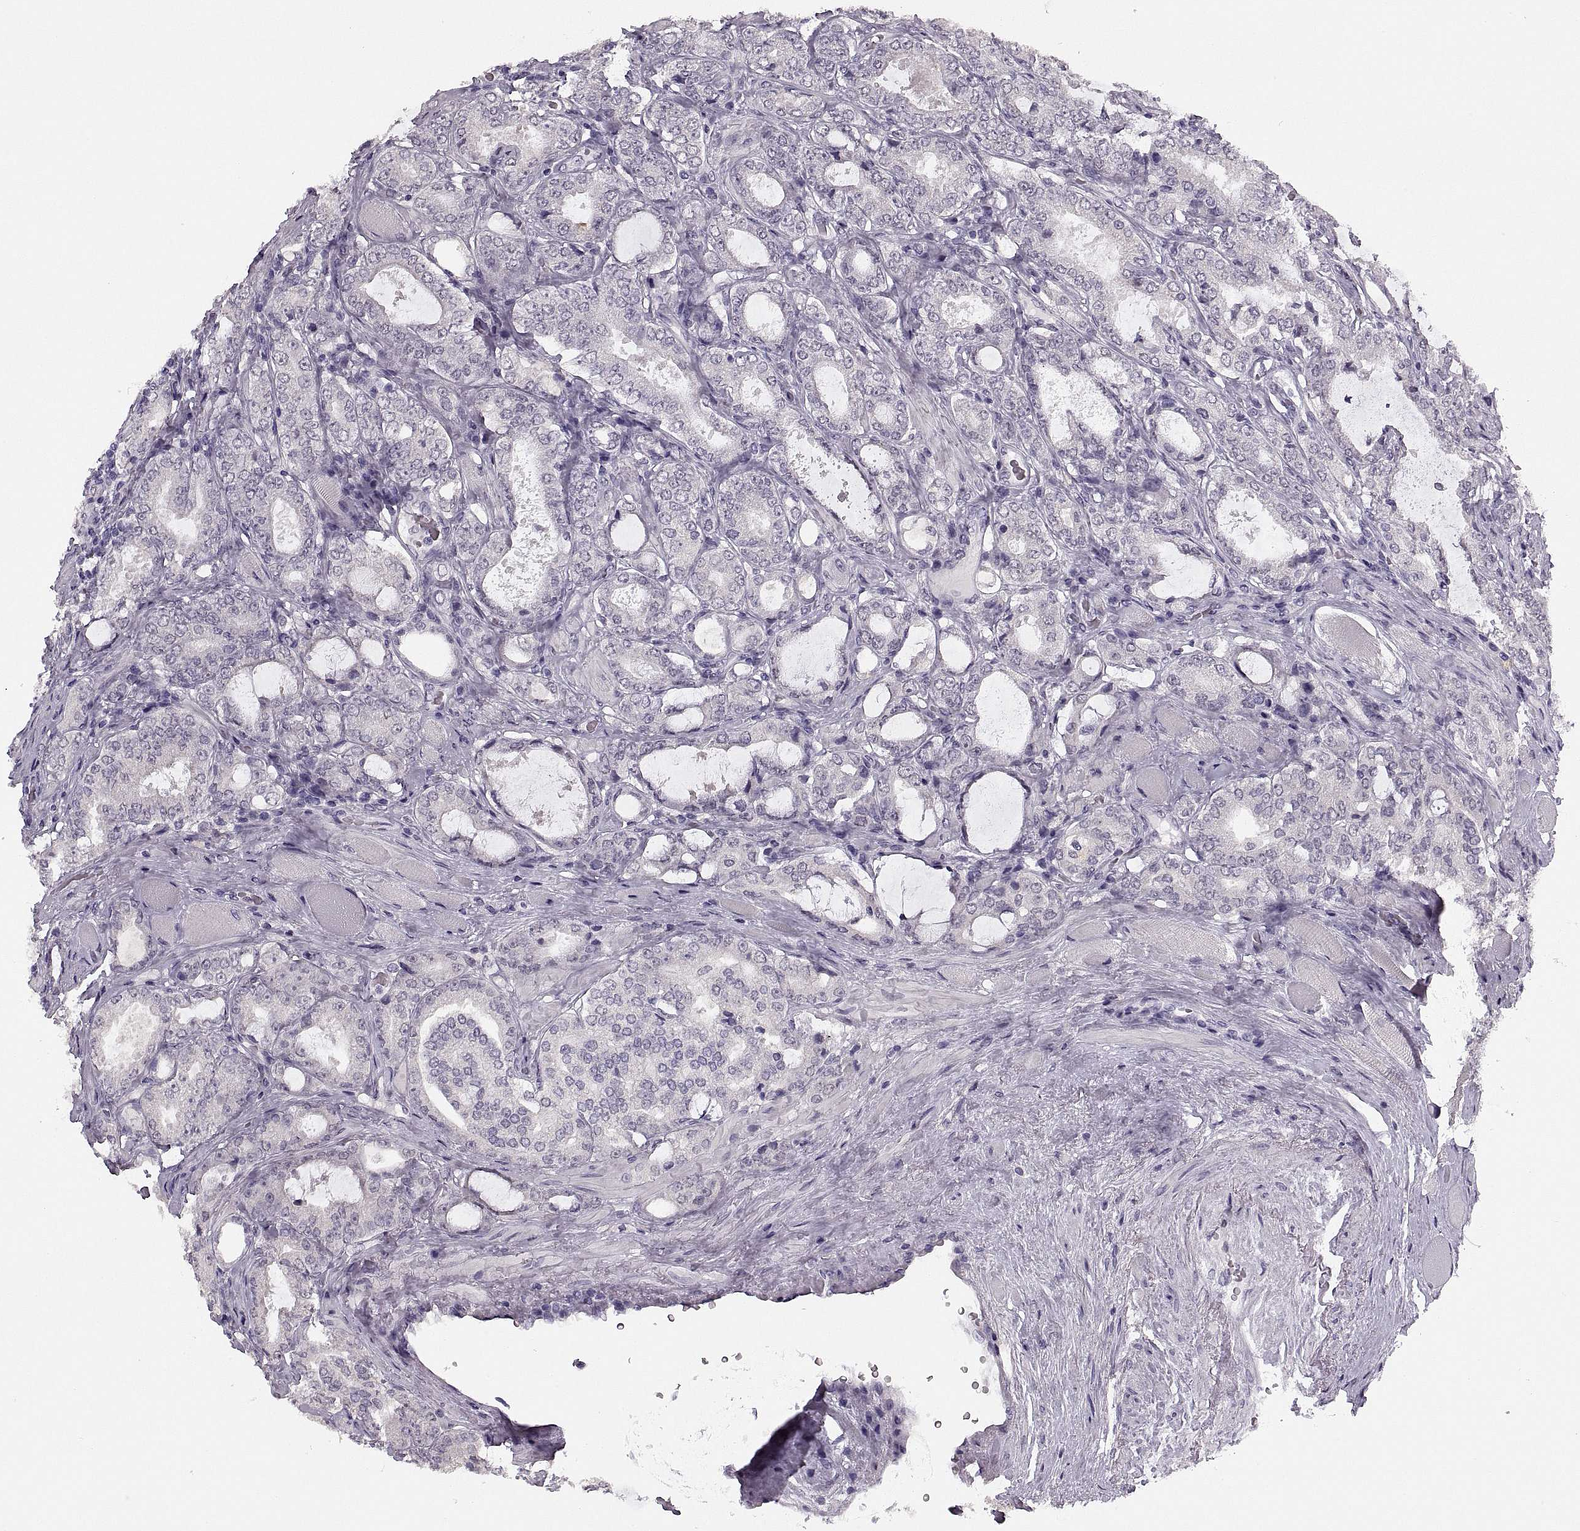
{"staining": {"intensity": "negative", "quantity": "none", "location": "none"}, "tissue": "prostate cancer", "cell_type": "Tumor cells", "image_type": "cancer", "snomed": [{"axis": "morphology", "description": "Adenocarcinoma, NOS"}, {"axis": "topography", "description": "Prostate"}], "caption": "The micrograph reveals no staining of tumor cells in prostate adenocarcinoma.", "gene": "PAGE5", "patient": {"sex": "male", "age": 64}}